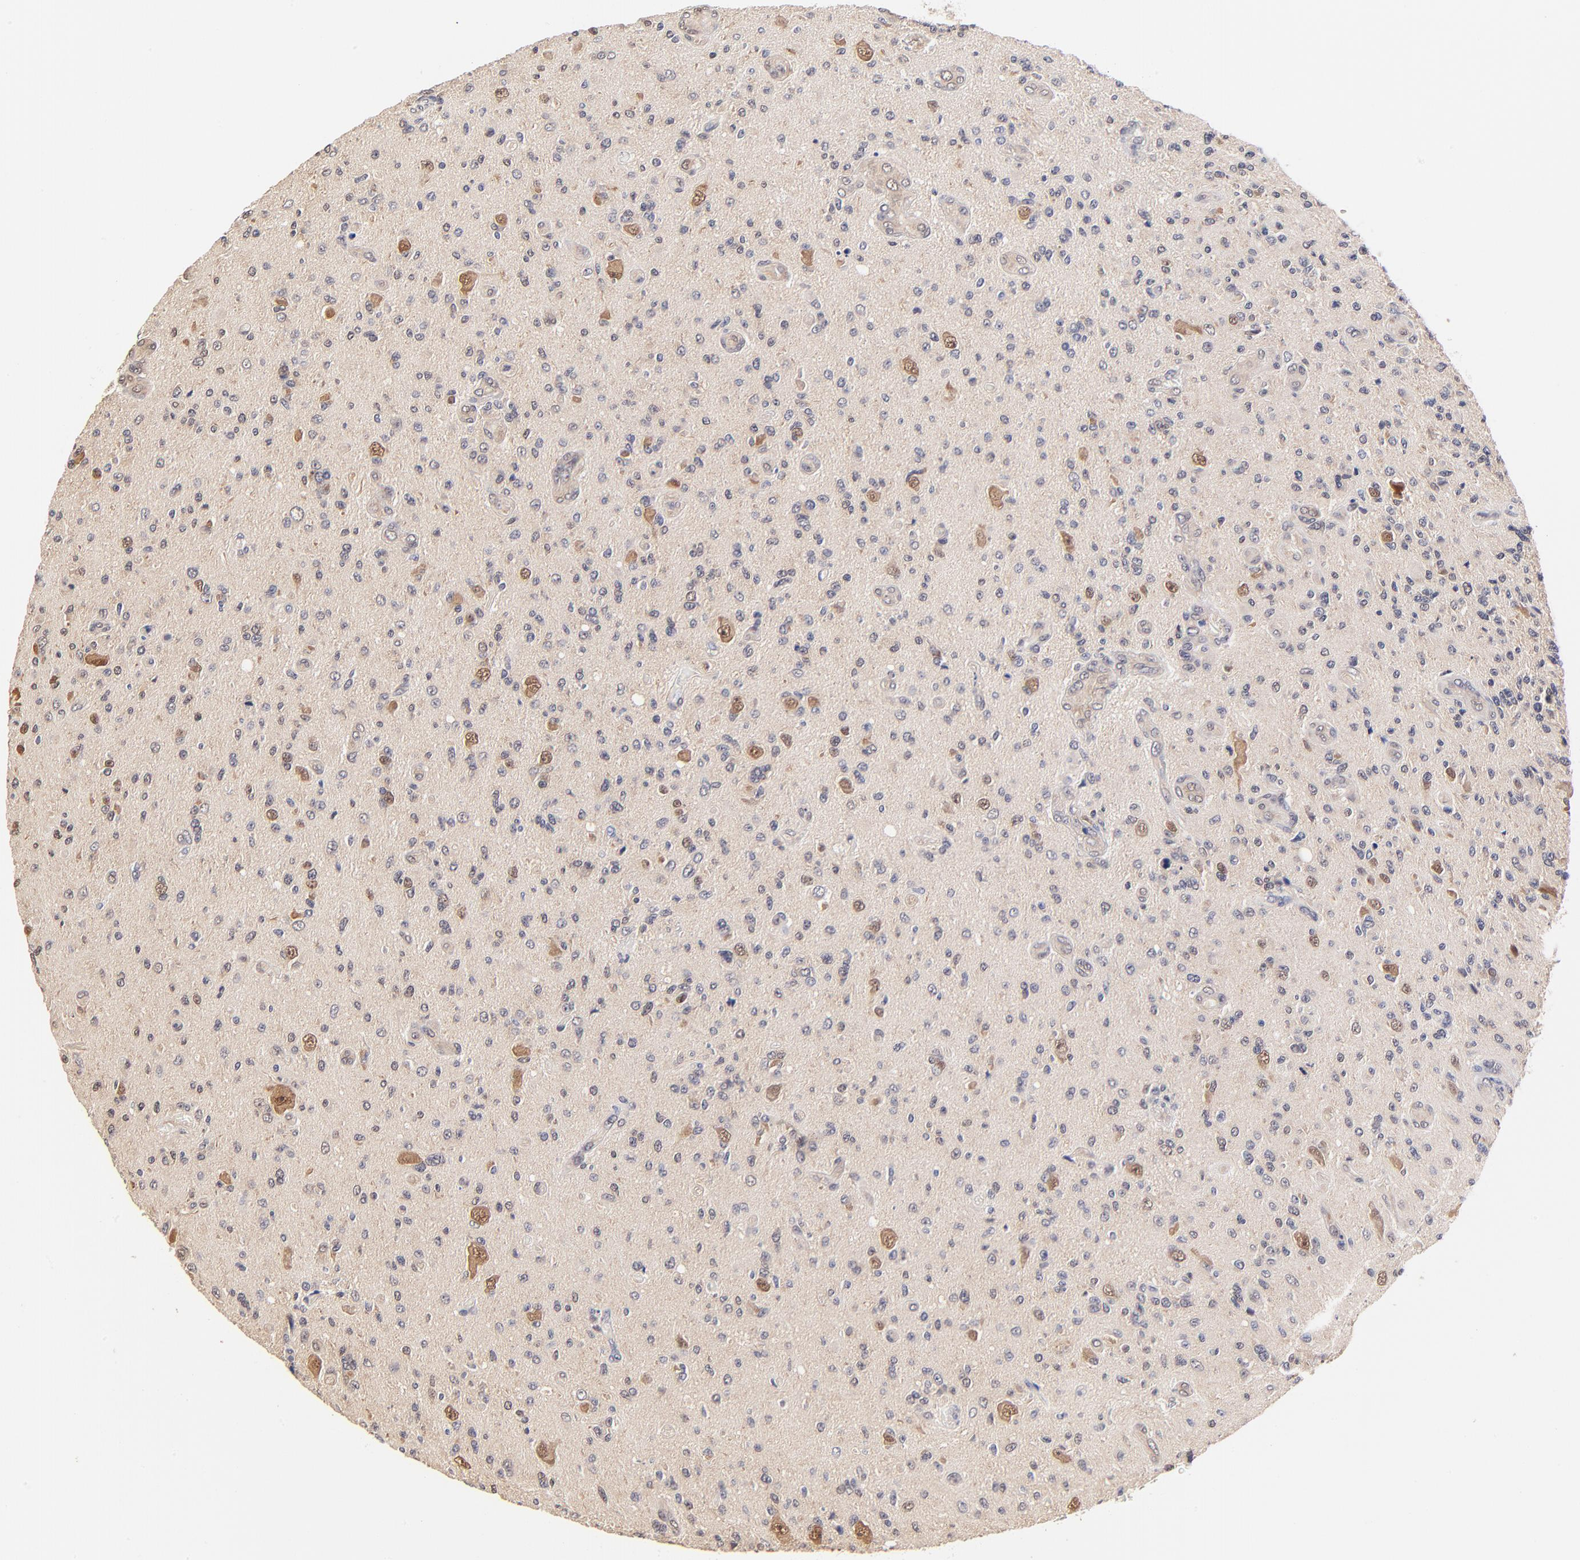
{"staining": {"intensity": "negative", "quantity": "none", "location": "none"}, "tissue": "glioma", "cell_type": "Tumor cells", "image_type": "cancer", "snomed": [{"axis": "morphology", "description": "Glioma, malignant, High grade"}, {"axis": "topography", "description": "Brain"}], "caption": "A high-resolution micrograph shows IHC staining of malignant glioma (high-grade), which shows no significant expression in tumor cells. (DAB (3,3'-diaminobenzidine) IHC, high magnification).", "gene": "TXNL1", "patient": {"sex": "male", "age": 36}}